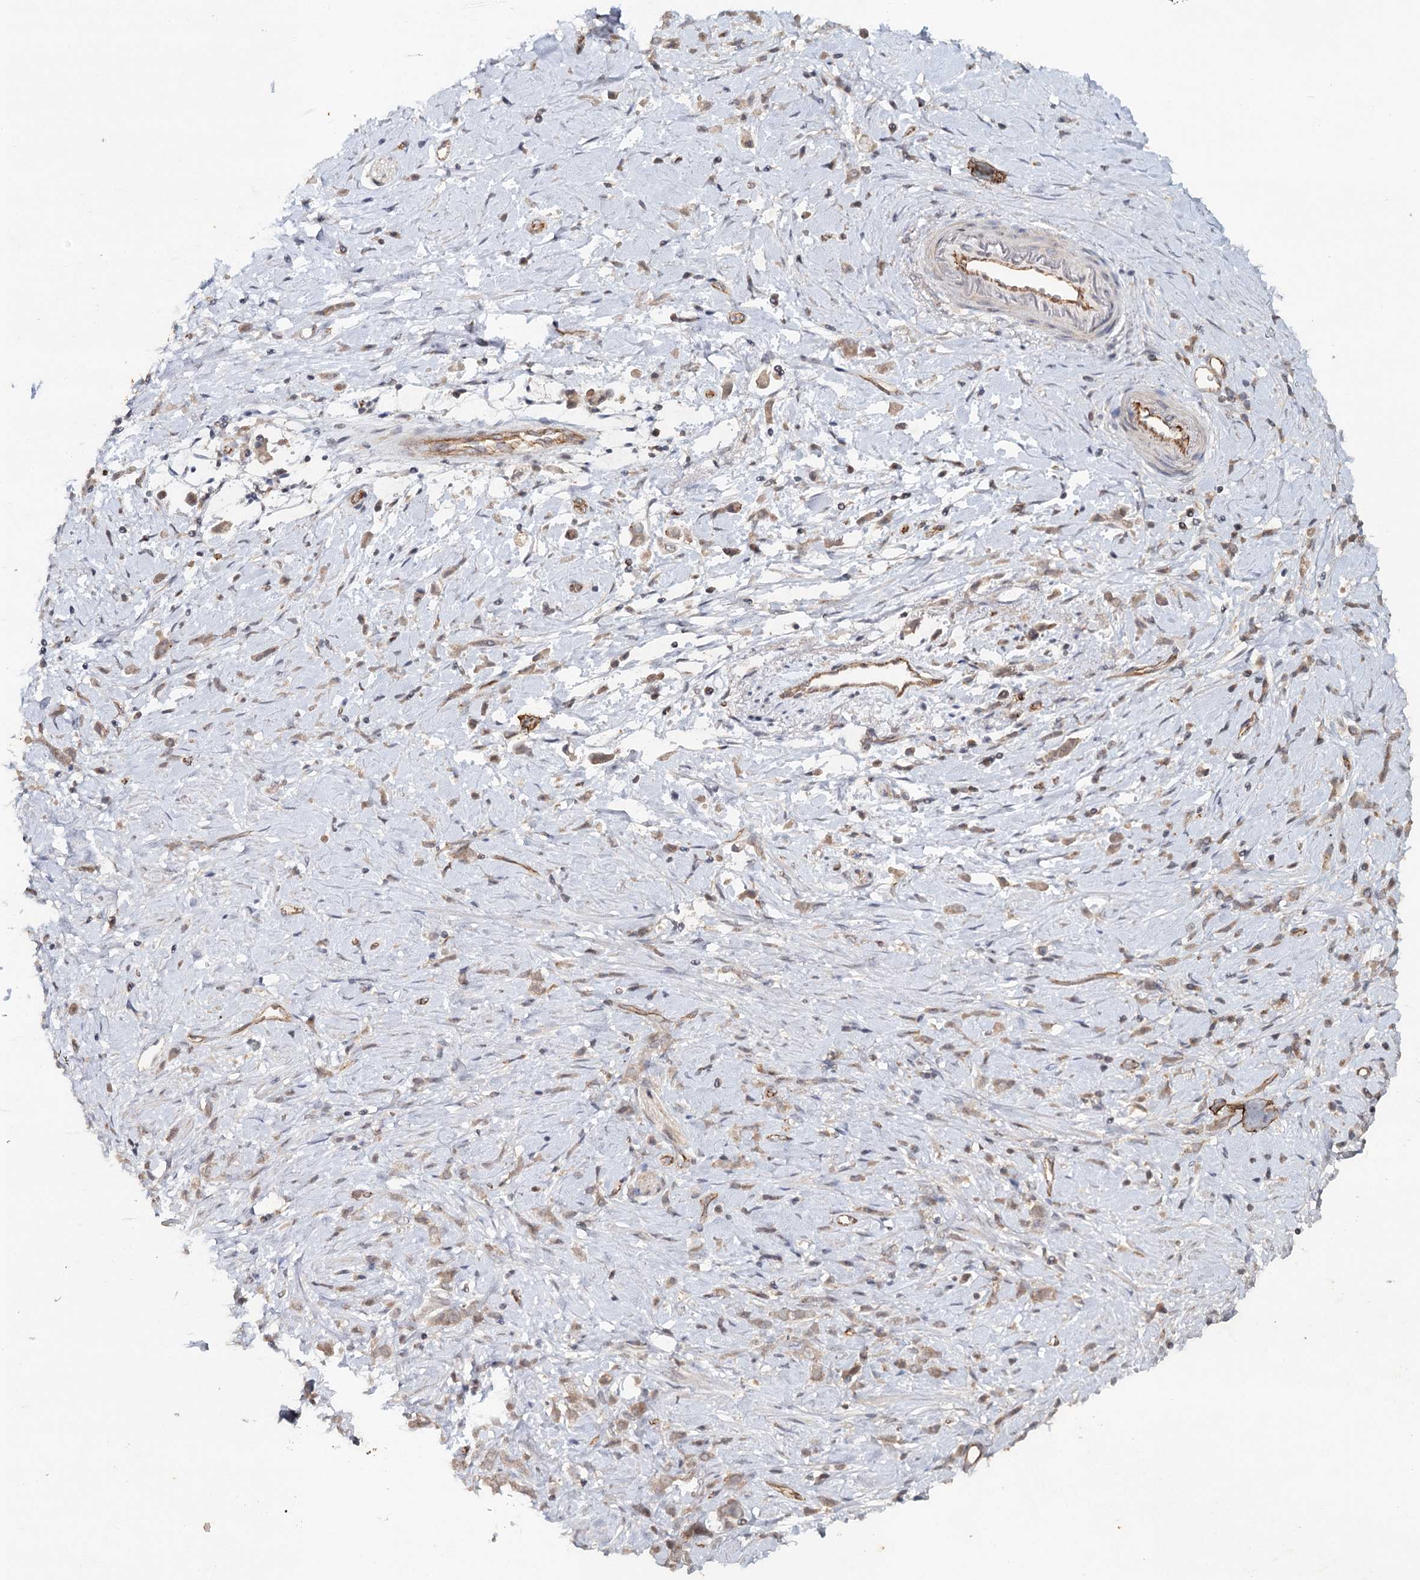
{"staining": {"intensity": "moderate", "quantity": ">75%", "location": "cytoplasmic/membranous"}, "tissue": "stomach cancer", "cell_type": "Tumor cells", "image_type": "cancer", "snomed": [{"axis": "morphology", "description": "Adenocarcinoma, NOS"}, {"axis": "topography", "description": "Stomach"}], "caption": "DAB immunohistochemical staining of stomach cancer (adenocarcinoma) reveals moderate cytoplasmic/membranous protein staining in about >75% of tumor cells.", "gene": "SYNPO", "patient": {"sex": "female", "age": 60}}